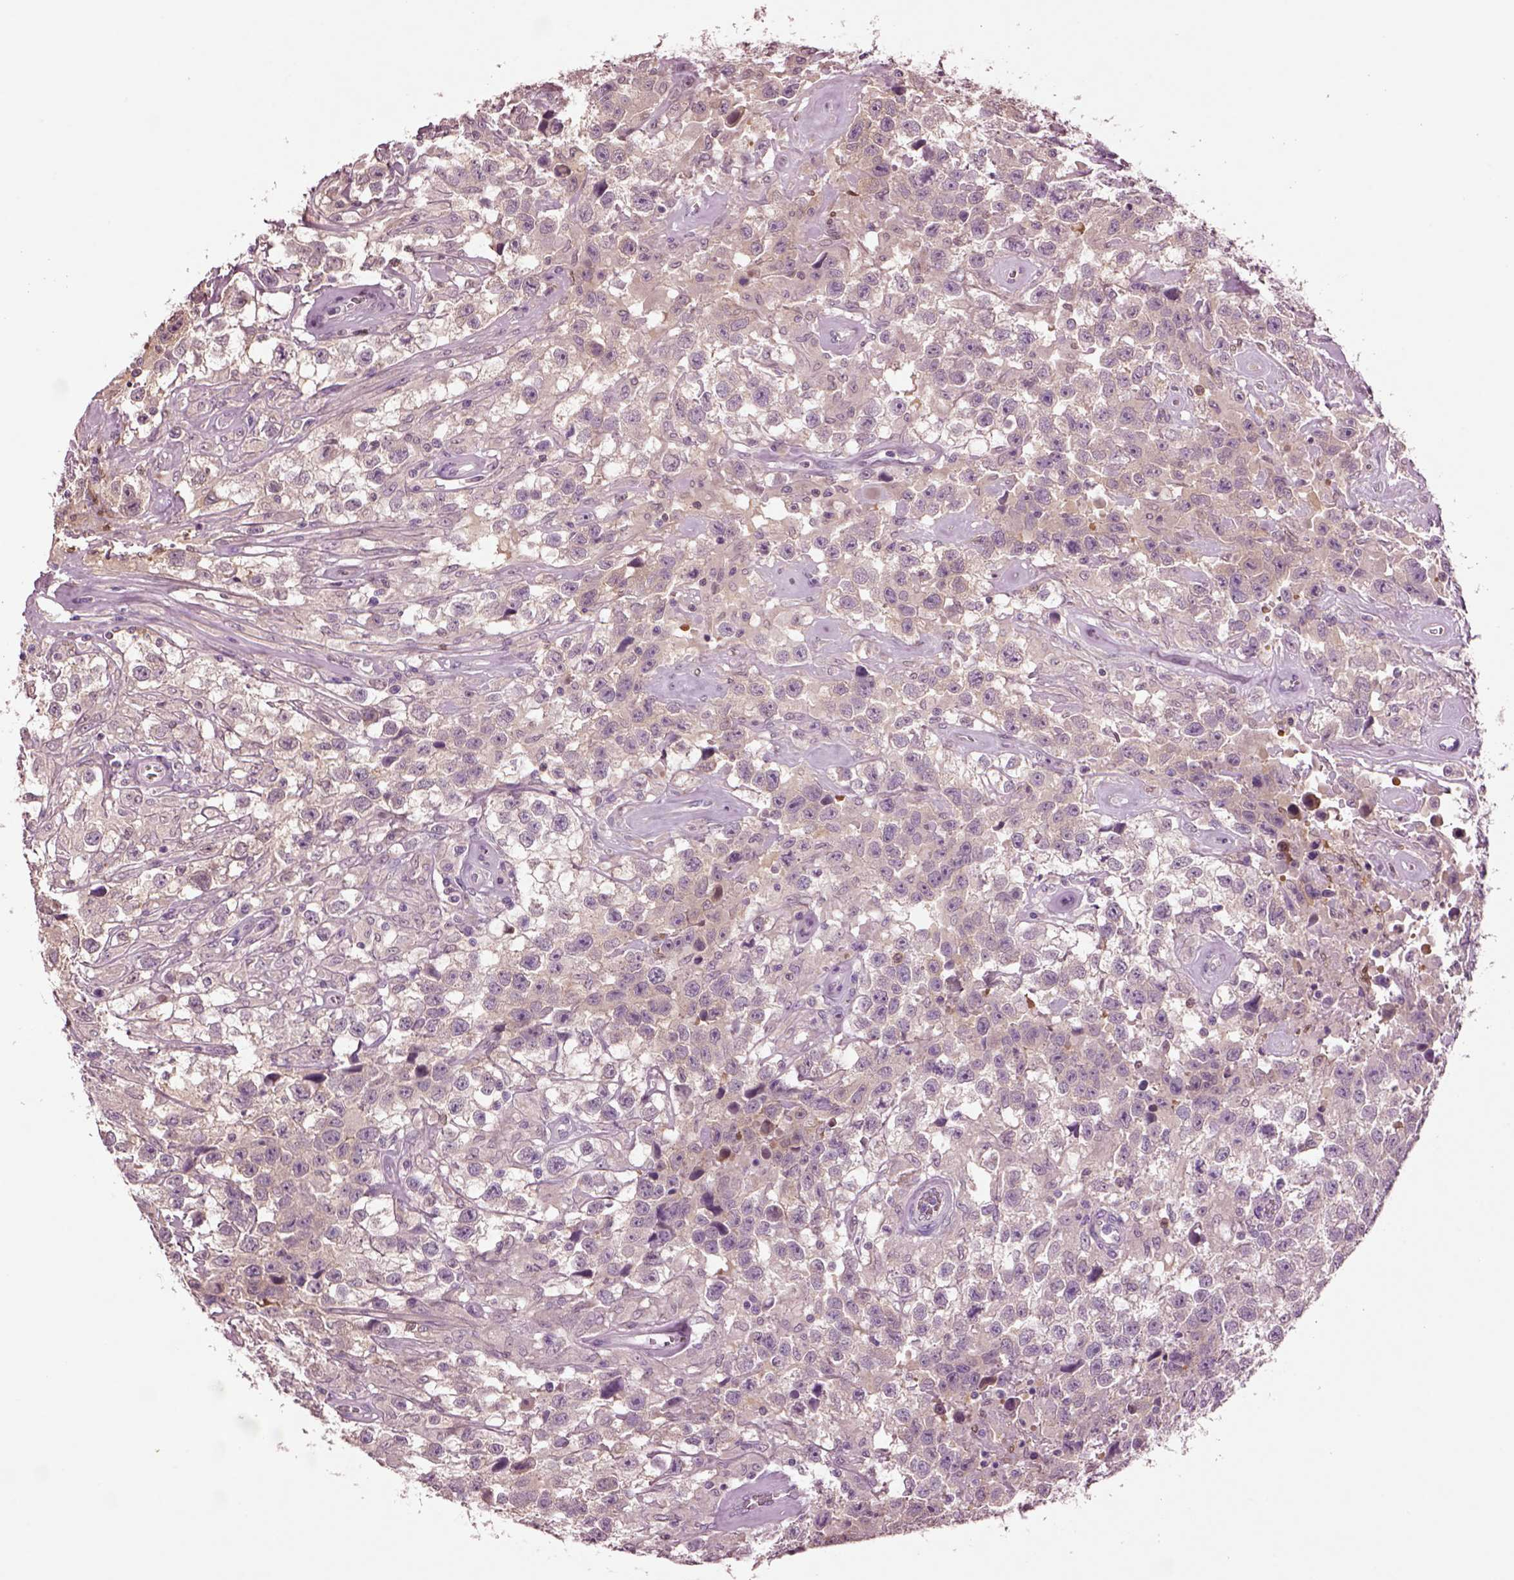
{"staining": {"intensity": "weak", "quantity": "<25%", "location": "cytoplasmic/membranous"}, "tissue": "testis cancer", "cell_type": "Tumor cells", "image_type": "cancer", "snomed": [{"axis": "morphology", "description": "Seminoma, NOS"}, {"axis": "topography", "description": "Testis"}], "caption": "Tumor cells are negative for brown protein staining in testis cancer (seminoma).", "gene": "CLPSL1", "patient": {"sex": "male", "age": 43}}